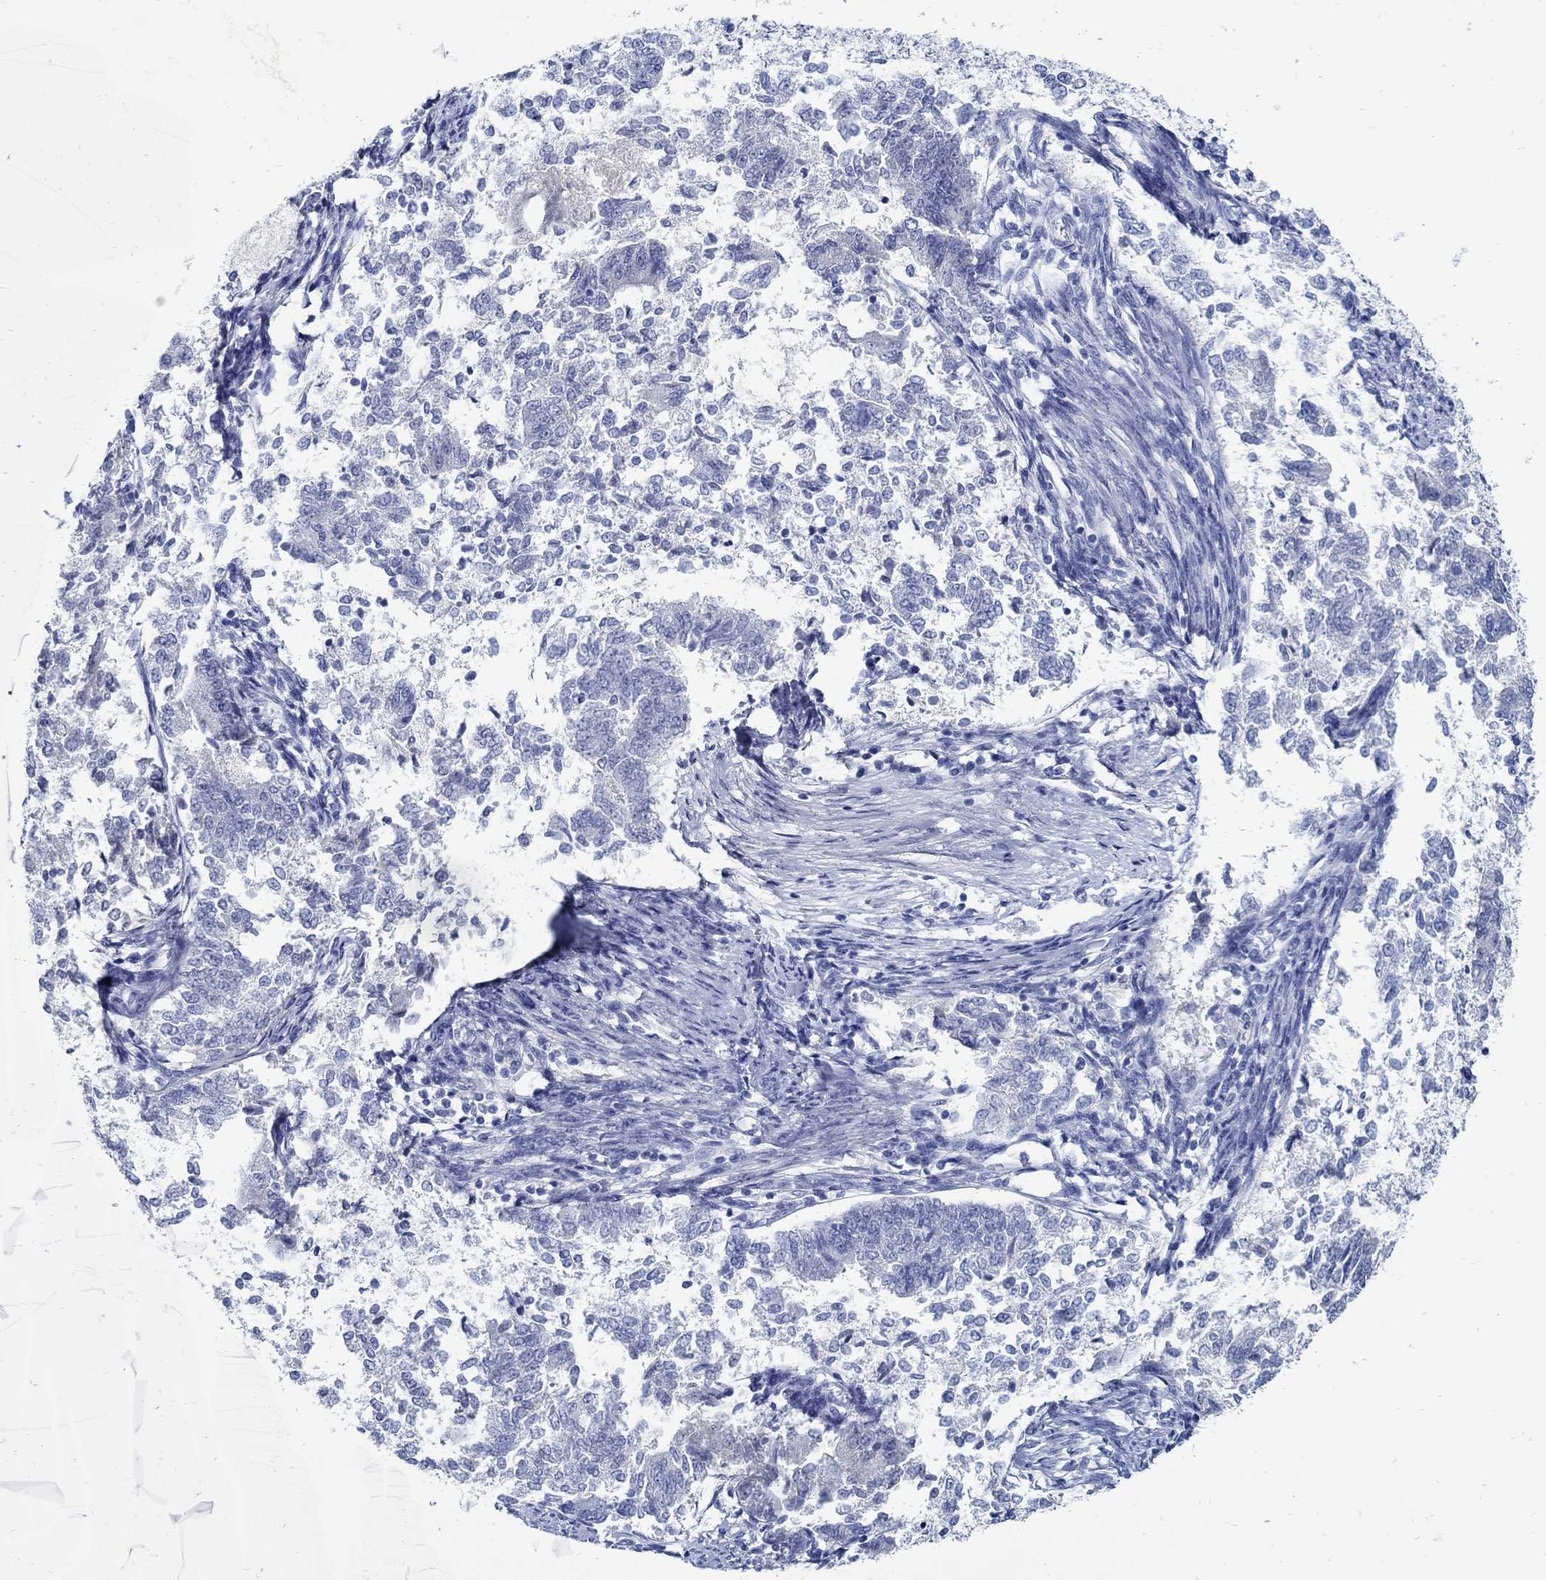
{"staining": {"intensity": "negative", "quantity": "none", "location": "none"}, "tissue": "endometrial cancer", "cell_type": "Tumor cells", "image_type": "cancer", "snomed": [{"axis": "morphology", "description": "Adenocarcinoma, NOS"}, {"axis": "topography", "description": "Endometrium"}], "caption": "Immunohistochemistry (IHC) histopathology image of human endometrial cancer stained for a protein (brown), which shows no expression in tumor cells.", "gene": "PAX9", "patient": {"sex": "female", "age": 65}}